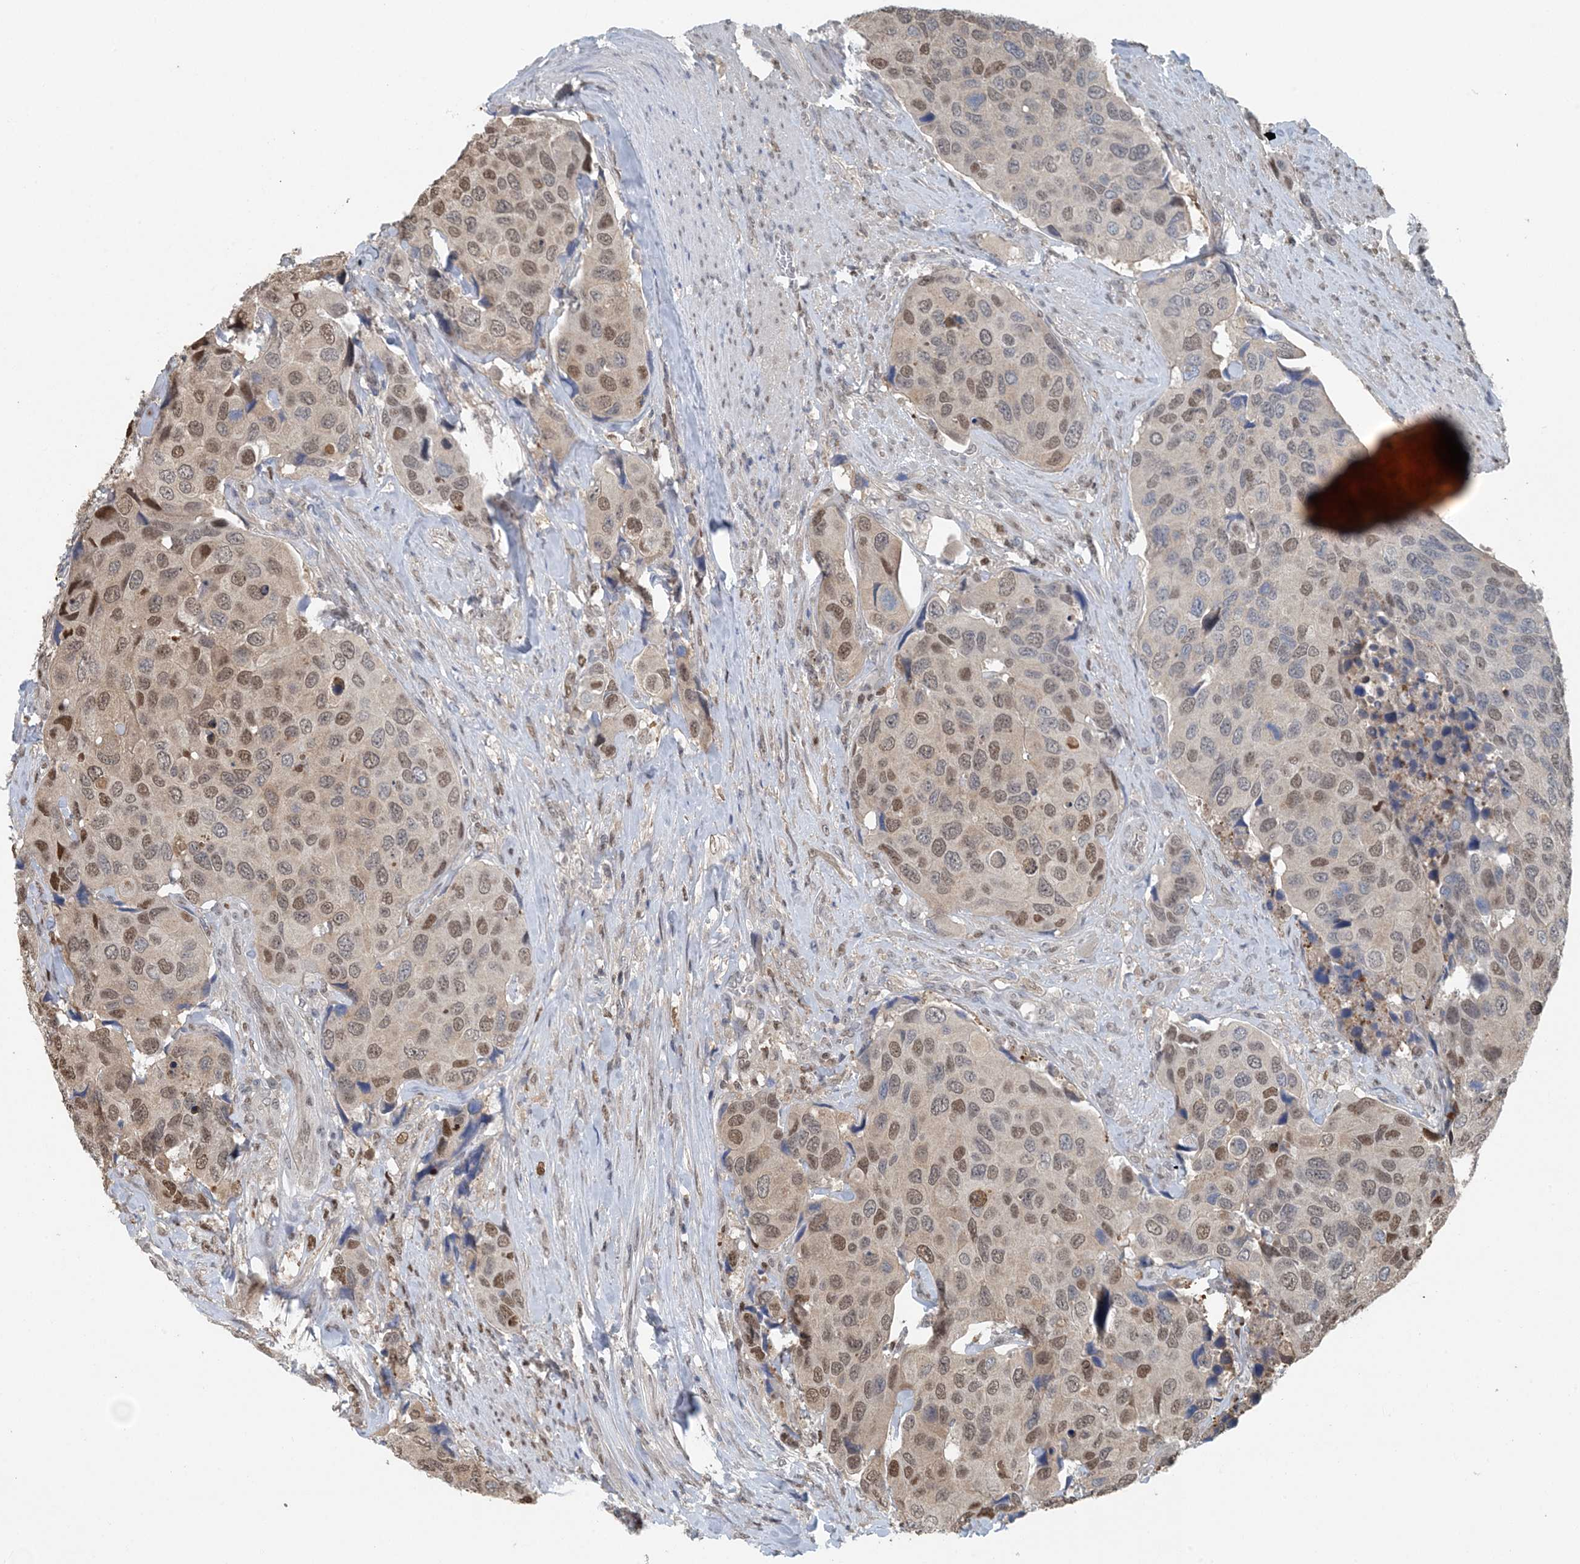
{"staining": {"intensity": "moderate", "quantity": "25%-75%", "location": "nuclear"}, "tissue": "urothelial cancer", "cell_type": "Tumor cells", "image_type": "cancer", "snomed": [{"axis": "morphology", "description": "Urothelial carcinoma, High grade"}, {"axis": "topography", "description": "Urinary bladder"}], "caption": "About 25%-75% of tumor cells in high-grade urothelial carcinoma reveal moderate nuclear protein expression as visualized by brown immunohistochemical staining.", "gene": "HIKESHI", "patient": {"sex": "male", "age": 74}}